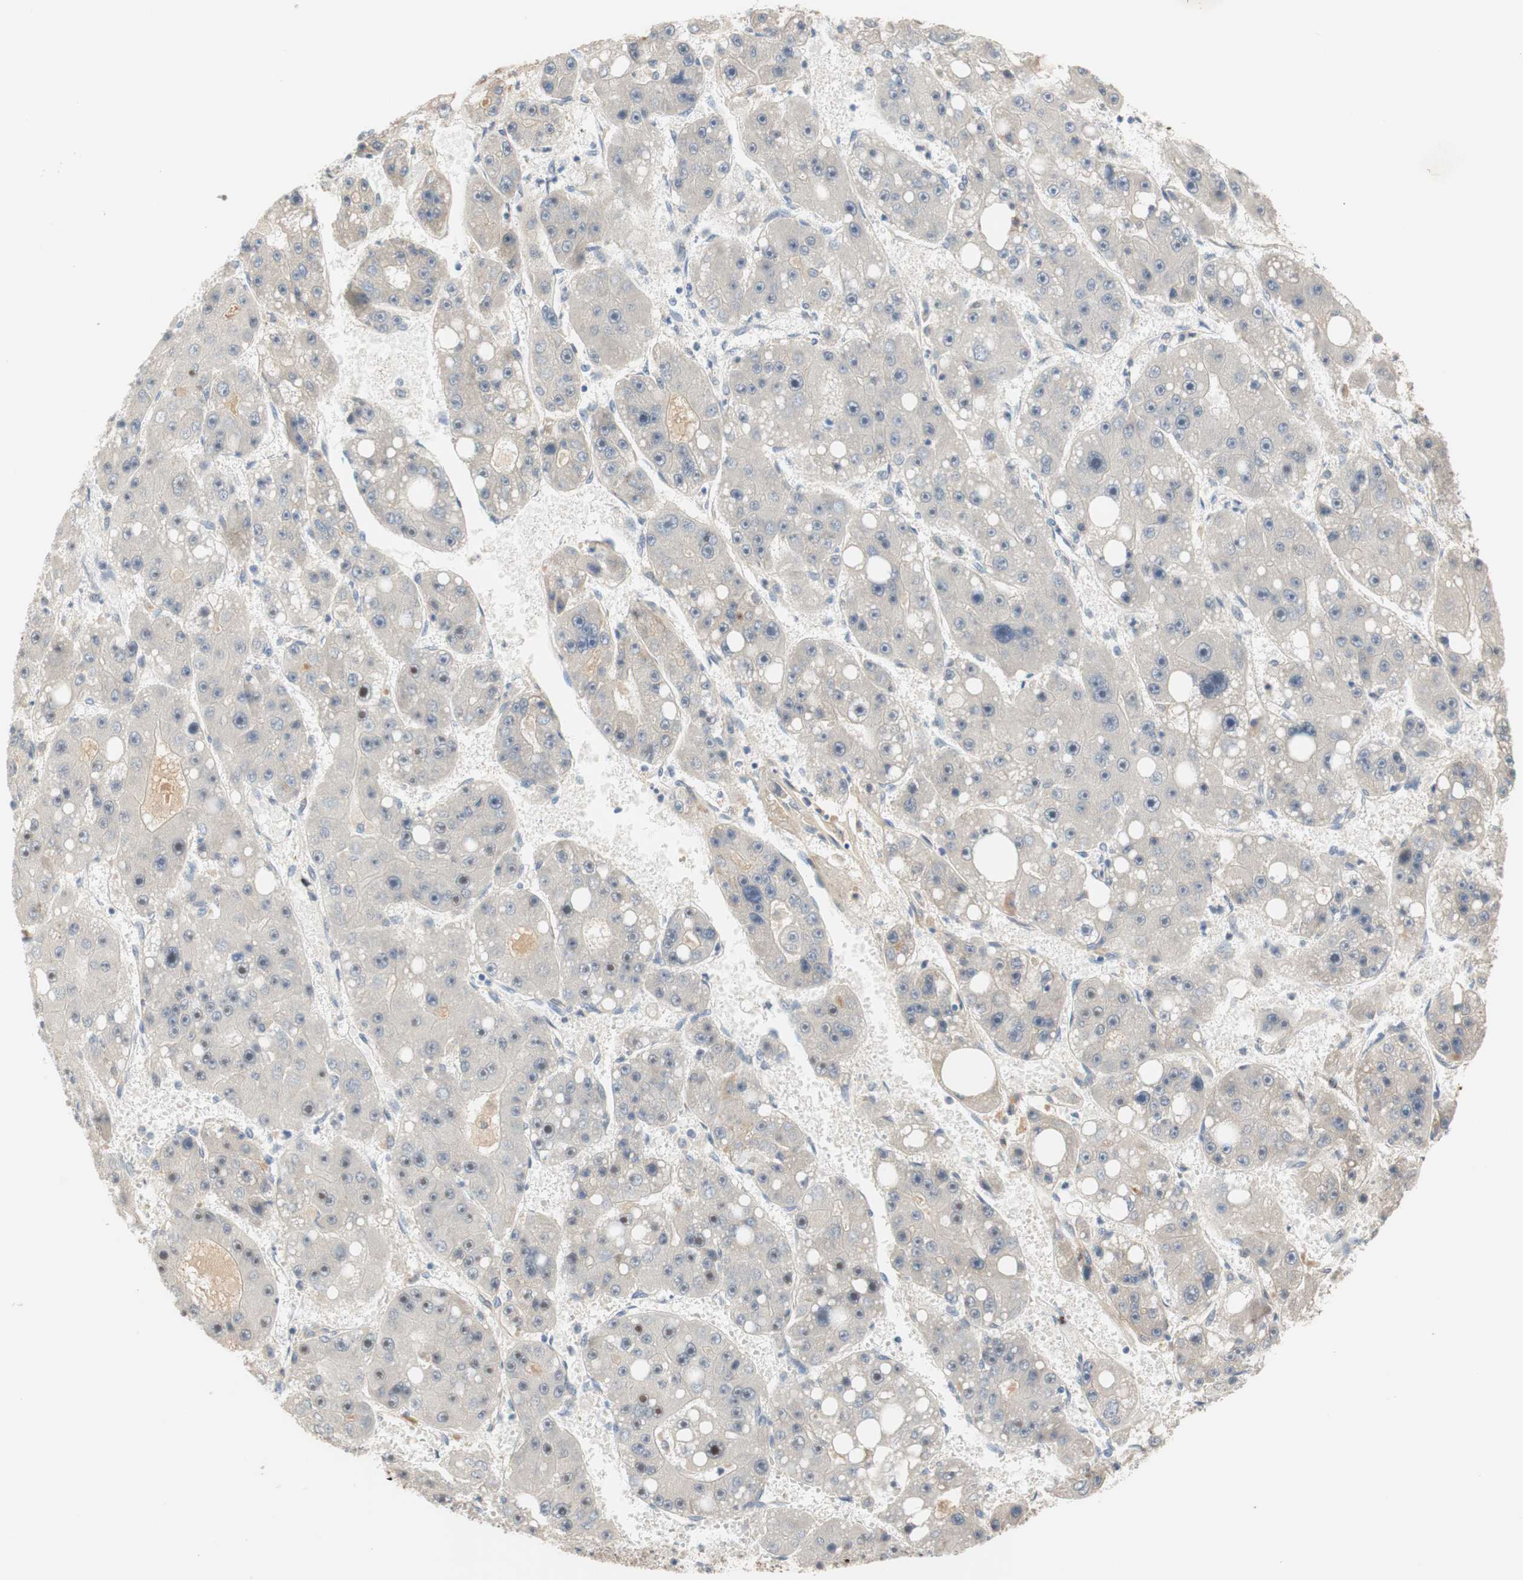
{"staining": {"intensity": "weak", "quantity": "25%-75%", "location": "cytoplasmic/membranous"}, "tissue": "liver cancer", "cell_type": "Tumor cells", "image_type": "cancer", "snomed": [{"axis": "morphology", "description": "Carcinoma, Hepatocellular, NOS"}, {"axis": "topography", "description": "Liver"}], "caption": "The immunohistochemical stain labels weak cytoplasmic/membranous positivity in tumor cells of liver hepatocellular carcinoma tissue. The staining was performed using DAB, with brown indicating positive protein expression. Nuclei are stained blue with hematoxylin.", "gene": "COL12A1", "patient": {"sex": "female", "age": 61}}